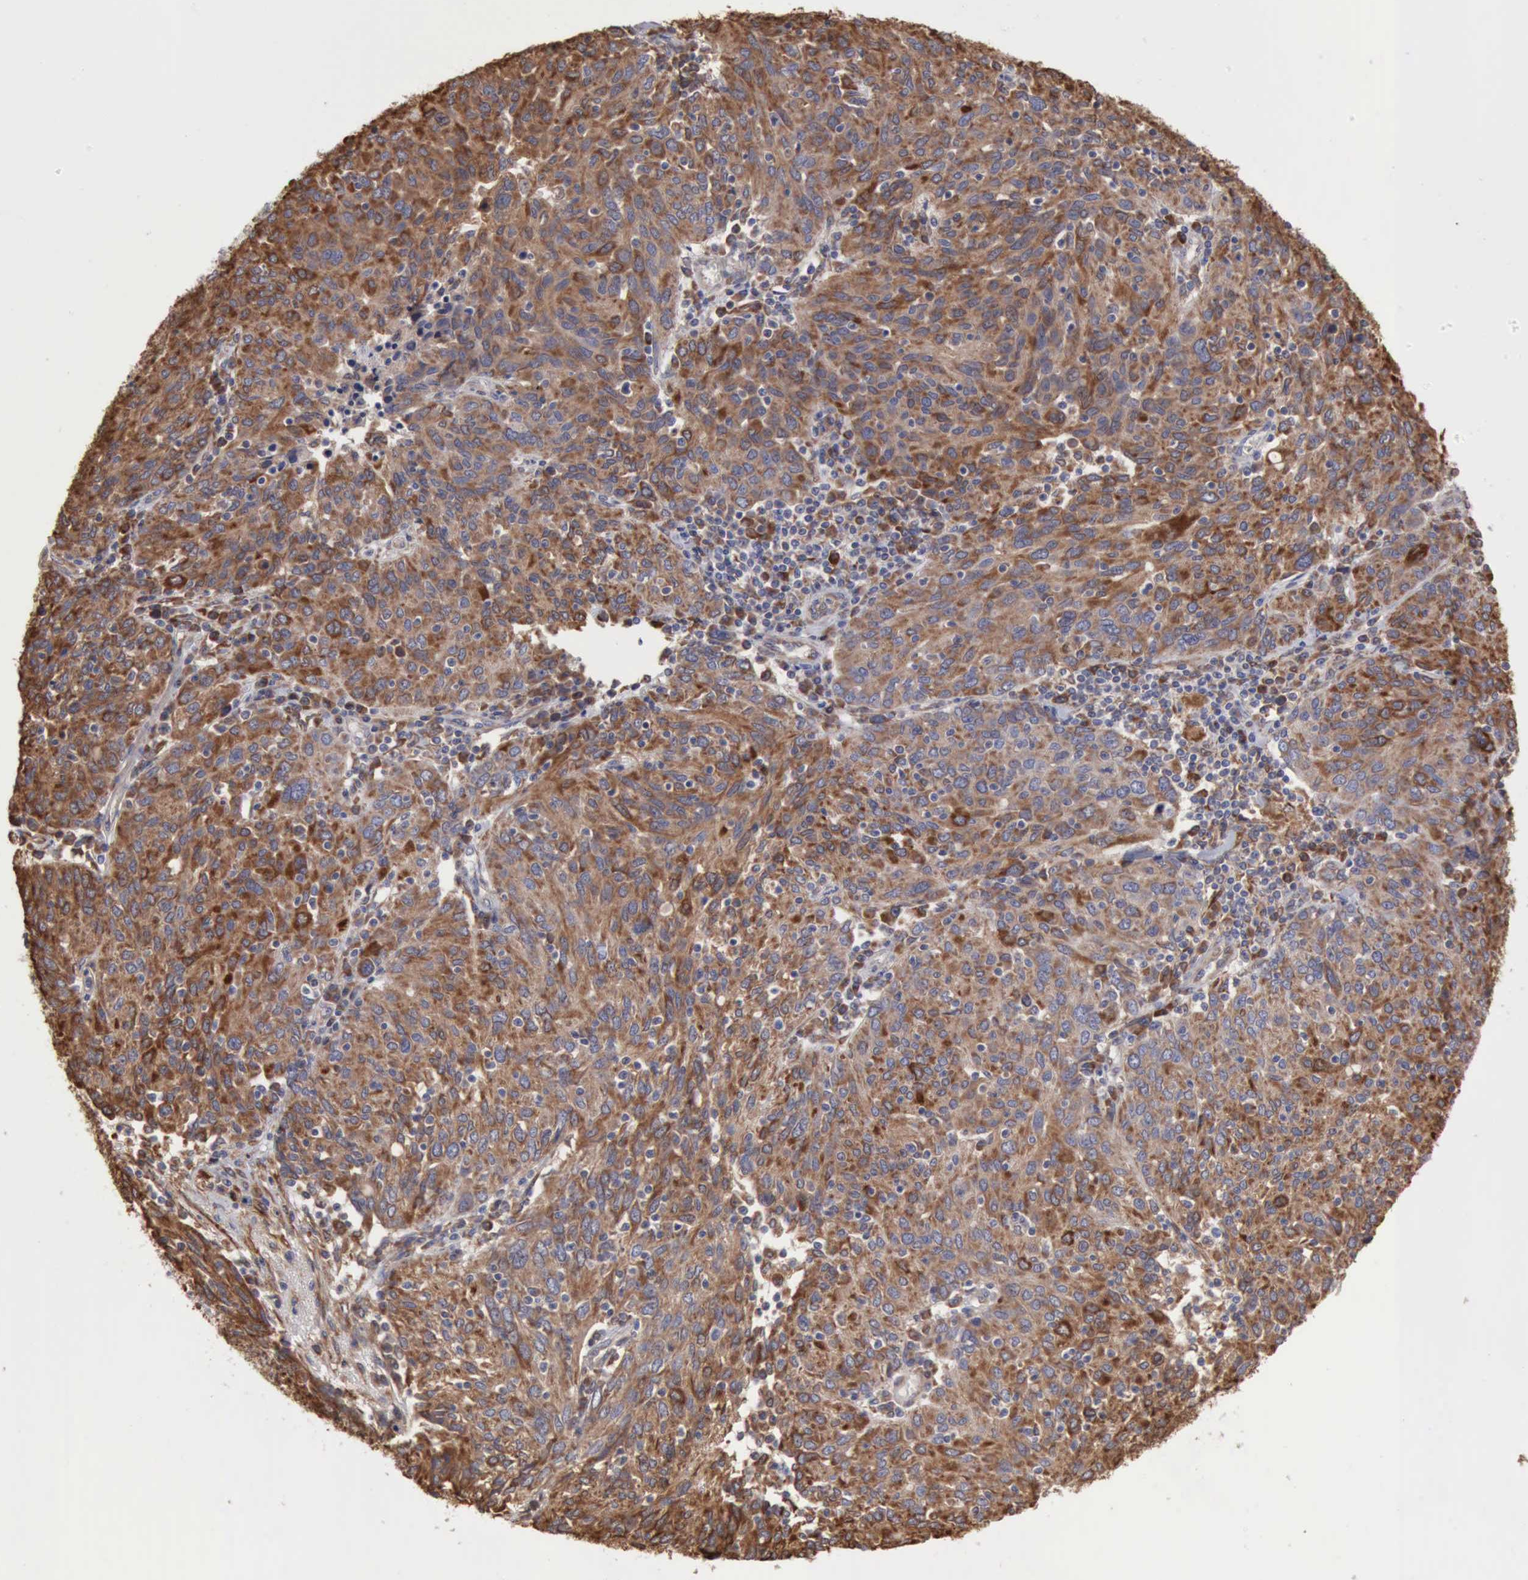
{"staining": {"intensity": "moderate", "quantity": ">75%", "location": "cytoplasmic/membranous"}, "tissue": "ovarian cancer", "cell_type": "Tumor cells", "image_type": "cancer", "snomed": [{"axis": "morphology", "description": "Carcinoma, endometroid"}, {"axis": "topography", "description": "Ovary"}], "caption": "The micrograph shows staining of ovarian endometroid carcinoma, revealing moderate cytoplasmic/membranous protein expression (brown color) within tumor cells.", "gene": "APOL2", "patient": {"sex": "female", "age": 50}}